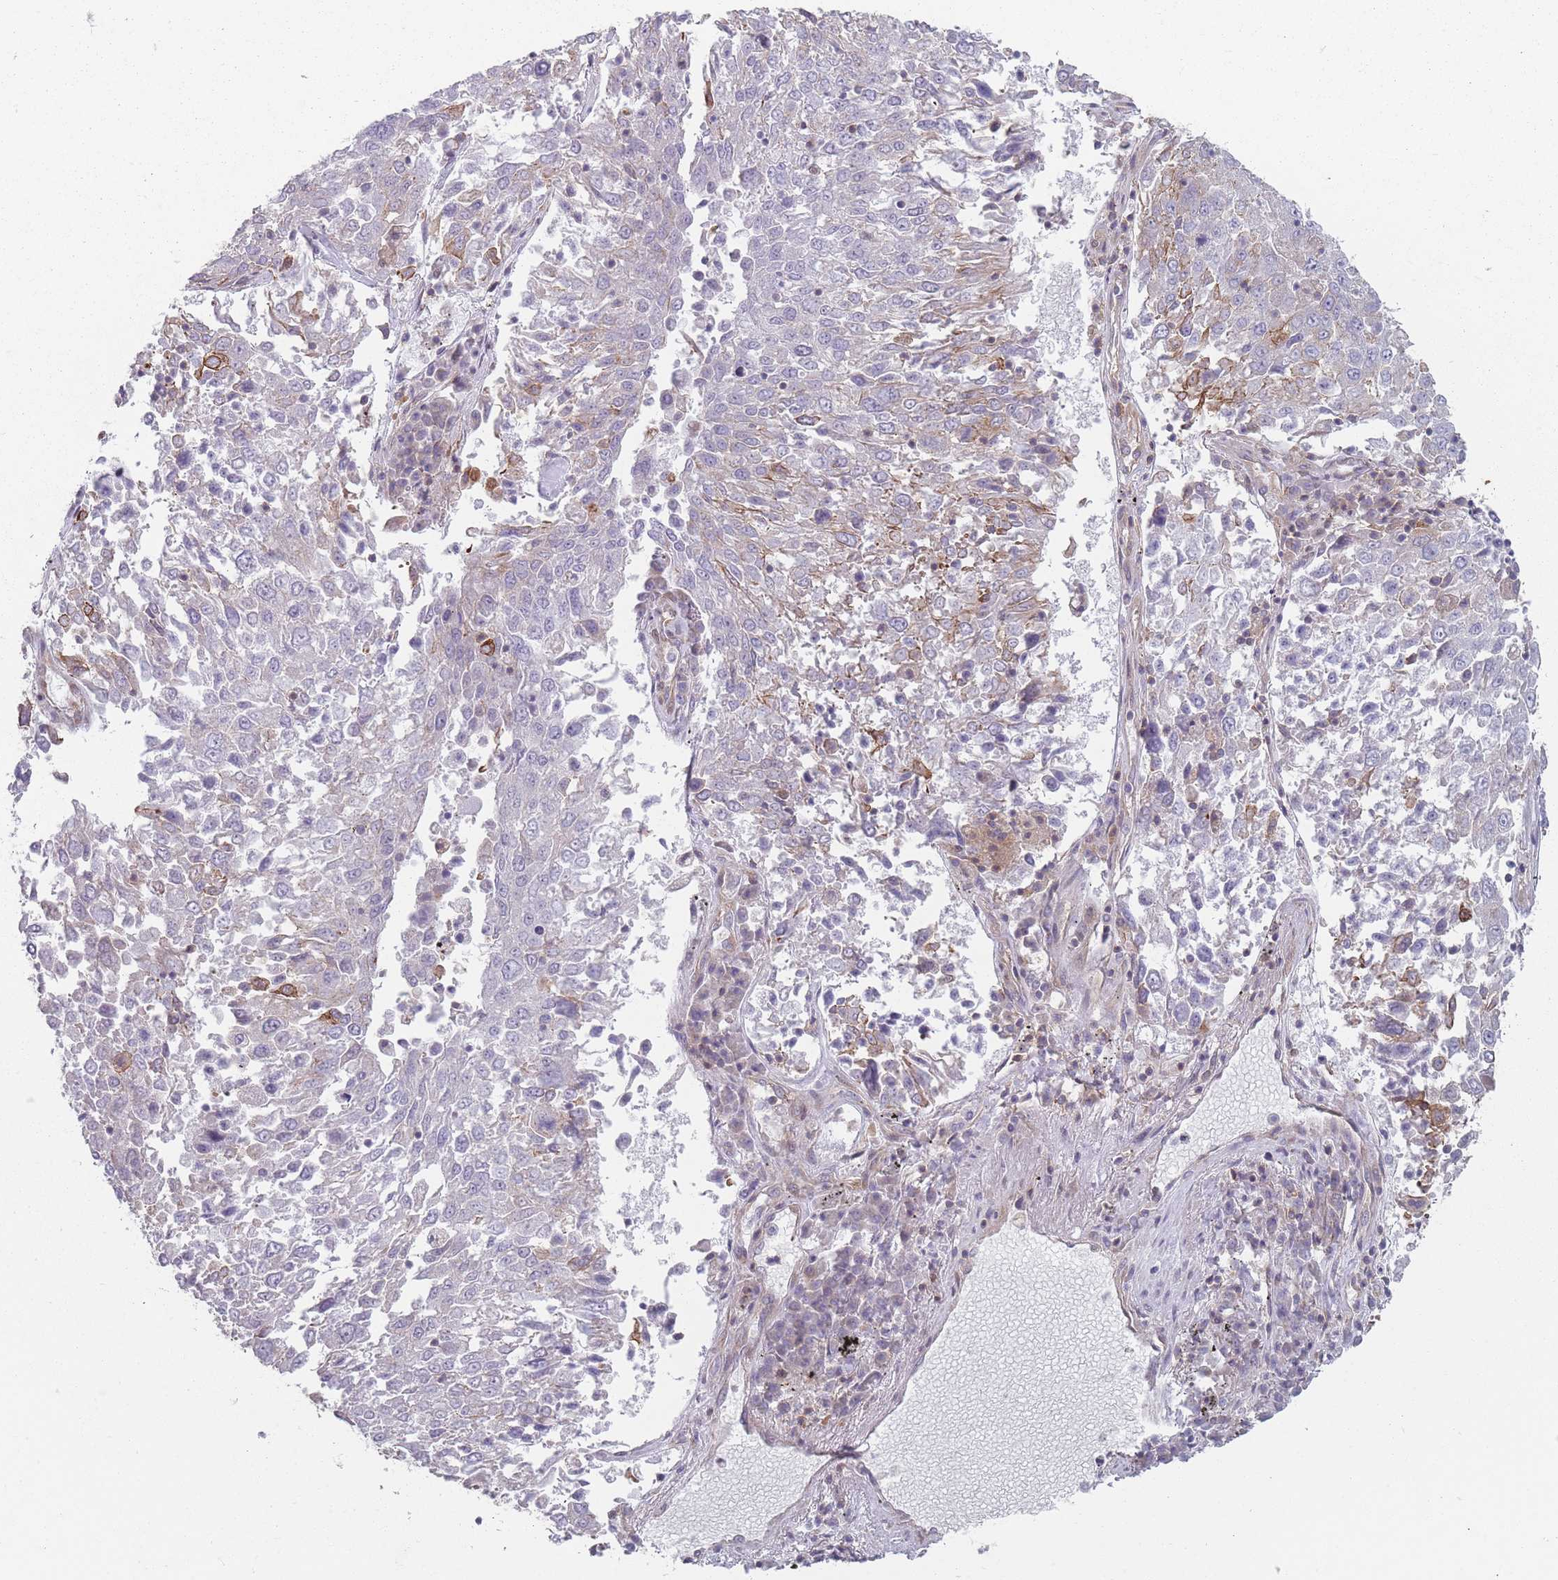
{"staining": {"intensity": "strong", "quantity": "<25%", "location": "cytoplasmic/membranous"}, "tissue": "lung cancer", "cell_type": "Tumor cells", "image_type": "cancer", "snomed": [{"axis": "morphology", "description": "Squamous cell carcinoma, NOS"}, {"axis": "topography", "description": "Lung"}], "caption": "There is medium levels of strong cytoplasmic/membranous expression in tumor cells of lung squamous cell carcinoma, as demonstrated by immunohistochemical staining (brown color).", "gene": "HSBP1L1", "patient": {"sex": "male", "age": 65}}